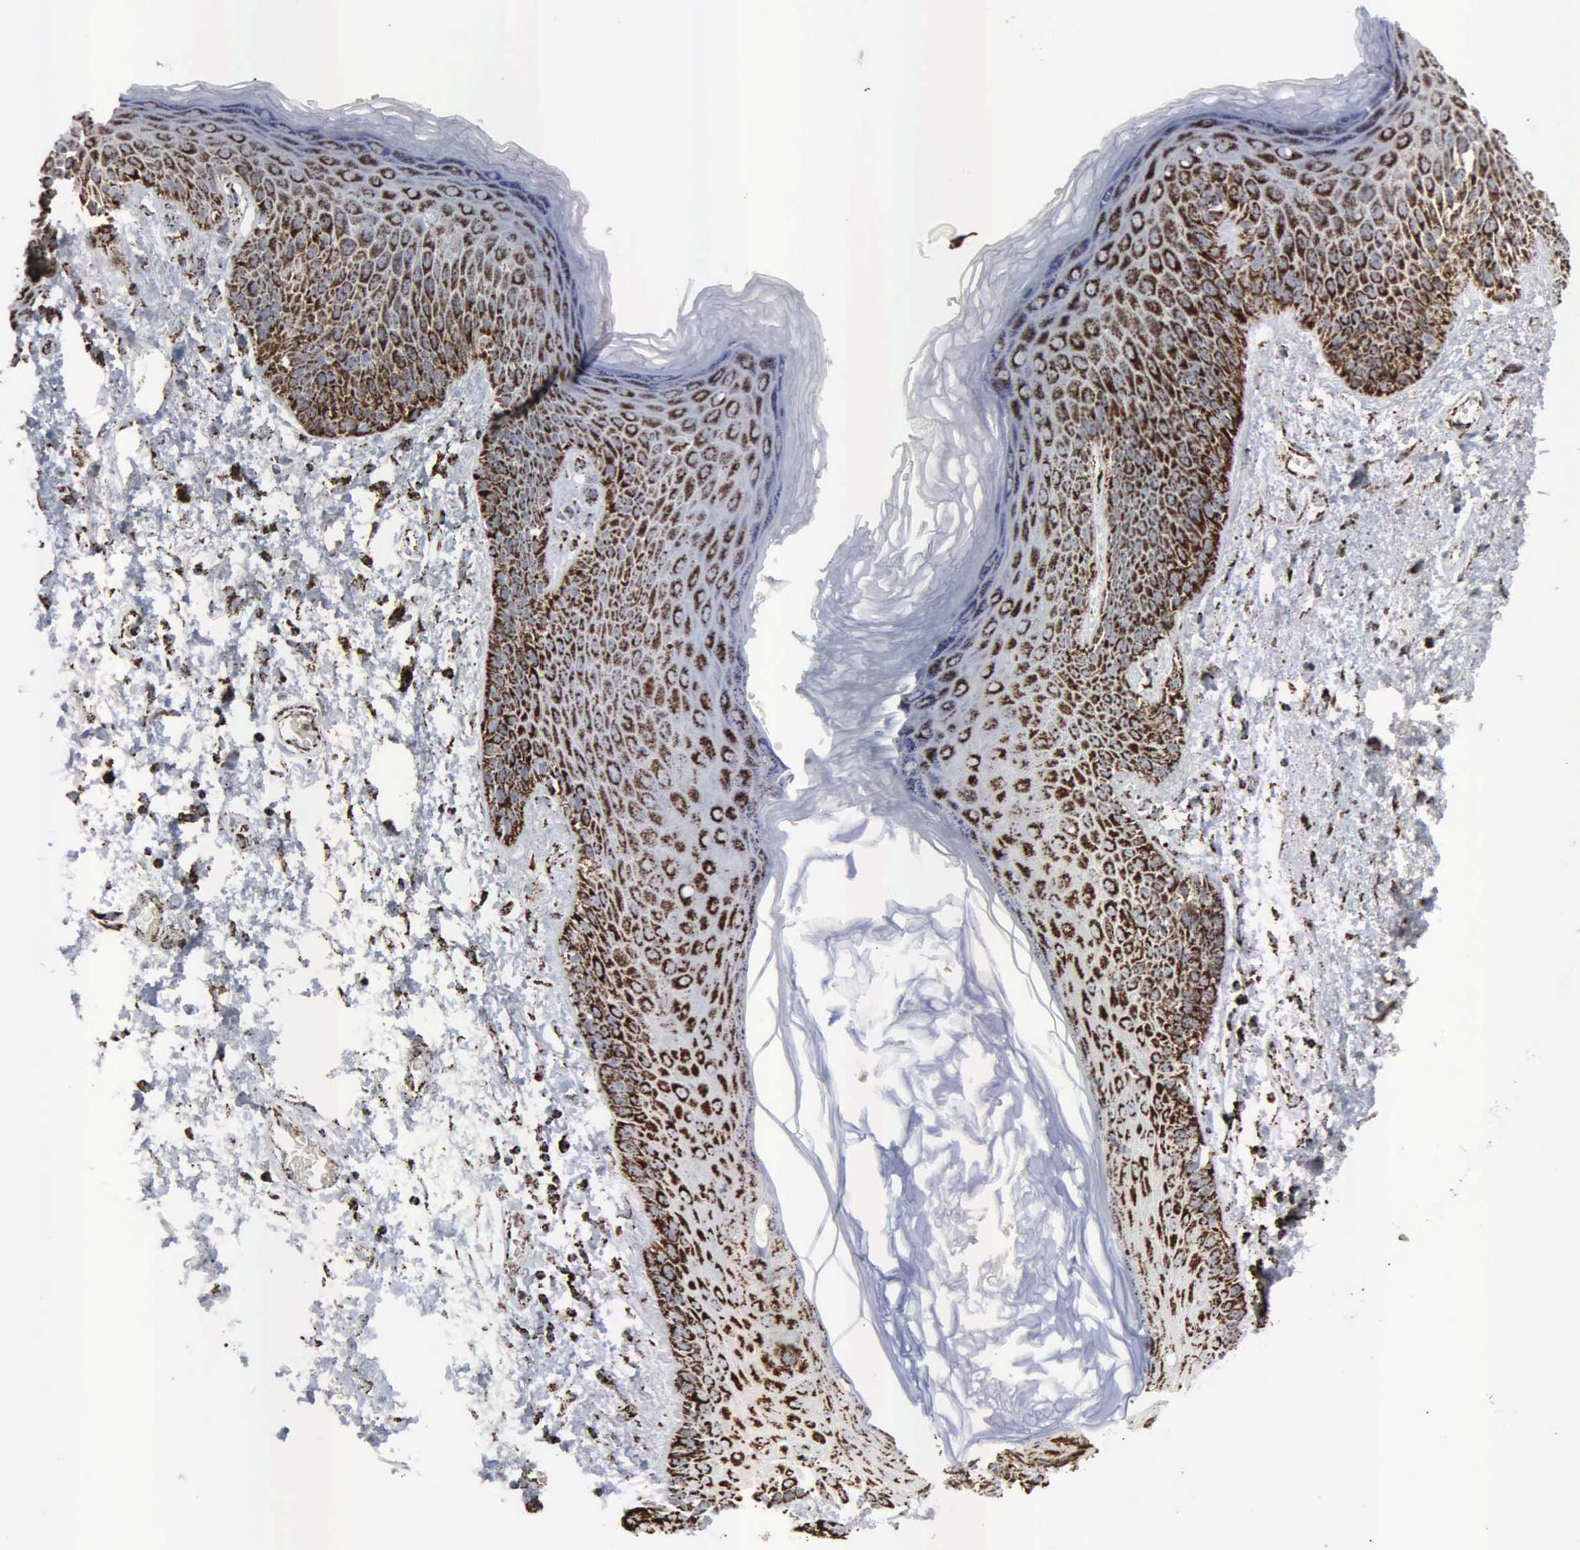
{"staining": {"intensity": "strong", "quantity": ">75%", "location": "cytoplasmic/membranous"}, "tissue": "skin", "cell_type": "Epidermal cells", "image_type": "normal", "snomed": [{"axis": "morphology", "description": "Normal tissue, NOS"}, {"axis": "topography", "description": "Anal"}, {"axis": "topography", "description": "Peripheral nerve tissue"}], "caption": "Immunohistochemical staining of benign skin demonstrates high levels of strong cytoplasmic/membranous expression in approximately >75% of epidermal cells.", "gene": "HSPA9", "patient": {"sex": "female", "age": 46}}